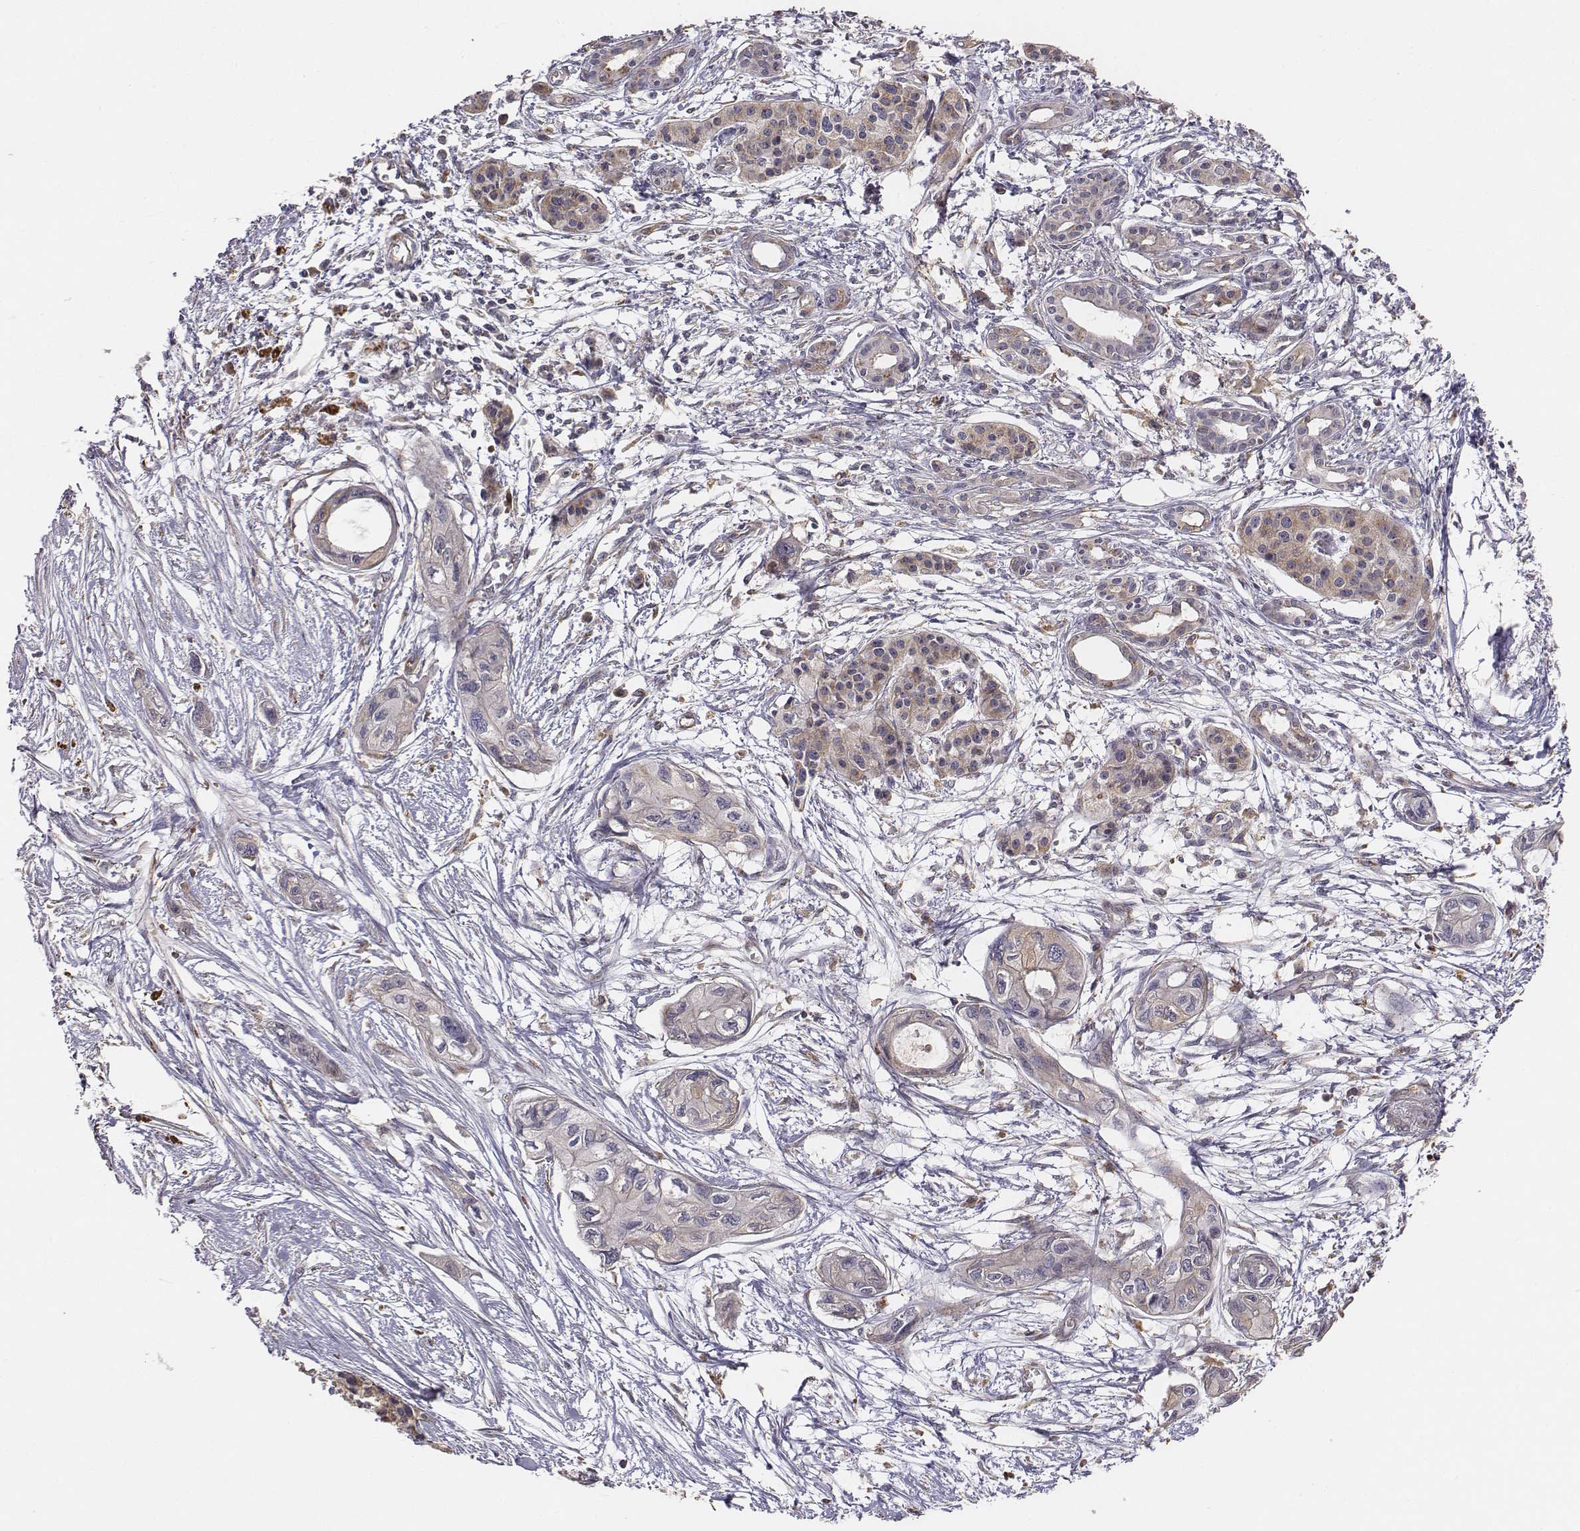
{"staining": {"intensity": "weak", "quantity": ">75%", "location": "cytoplasmic/membranous"}, "tissue": "pancreatic cancer", "cell_type": "Tumor cells", "image_type": "cancer", "snomed": [{"axis": "morphology", "description": "Adenocarcinoma, NOS"}, {"axis": "topography", "description": "Pancreas"}], "caption": "Pancreatic cancer tissue exhibits weak cytoplasmic/membranous staining in about >75% of tumor cells Immunohistochemistry (ihc) stains the protein in brown and the nuclei are stained blue.", "gene": "AP1B1", "patient": {"sex": "female", "age": 76}}